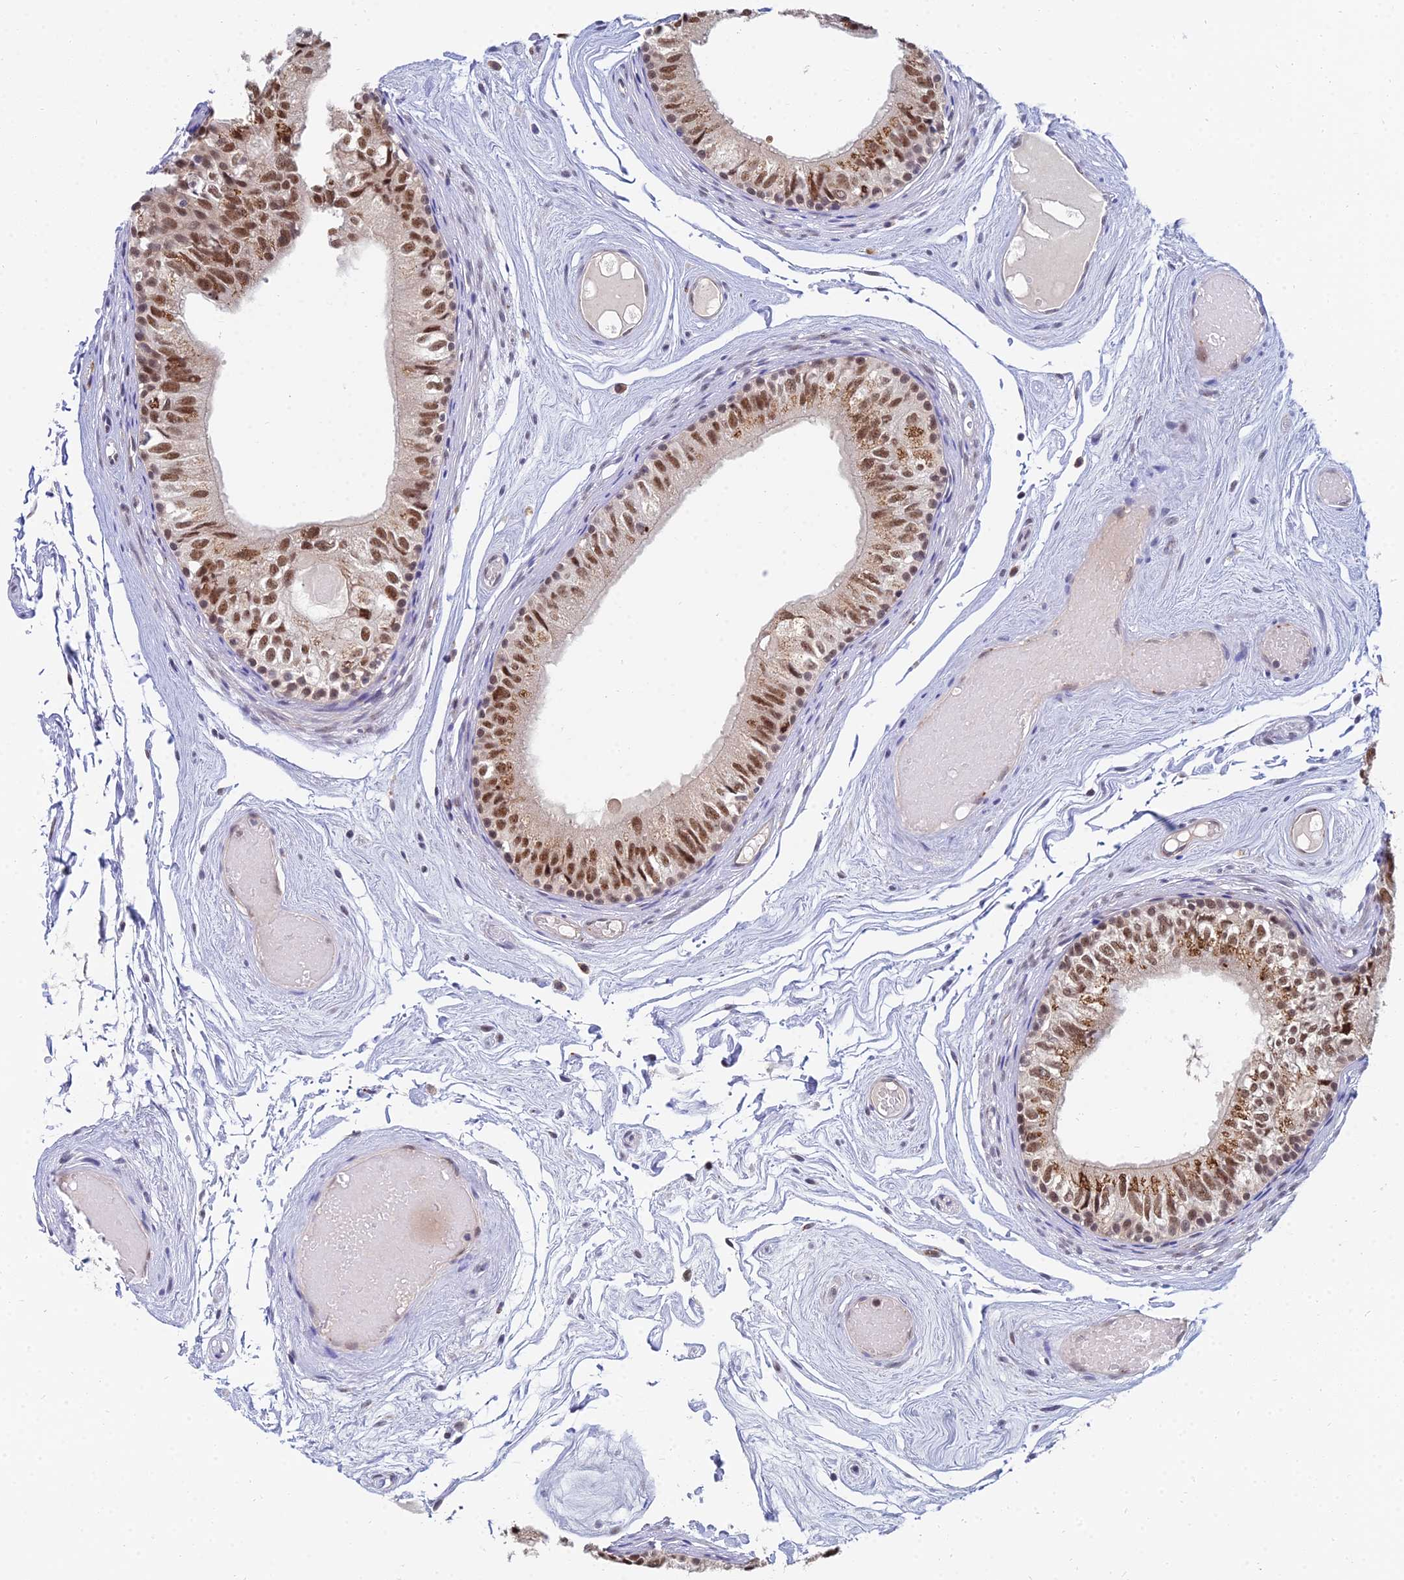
{"staining": {"intensity": "strong", "quantity": ">75%", "location": "nuclear"}, "tissue": "epididymis", "cell_type": "Glandular cells", "image_type": "normal", "snomed": [{"axis": "morphology", "description": "Normal tissue, NOS"}, {"axis": "topography", "description": "Epididymis"}], "caption": "Strong nuclear positivity for a protein is seen in approximately >75% of glandular cells of benign epididymis using immunohistochemistry (IHC).", "gene": "THOC3", "patient": {"sex": "male", "age": 79}}